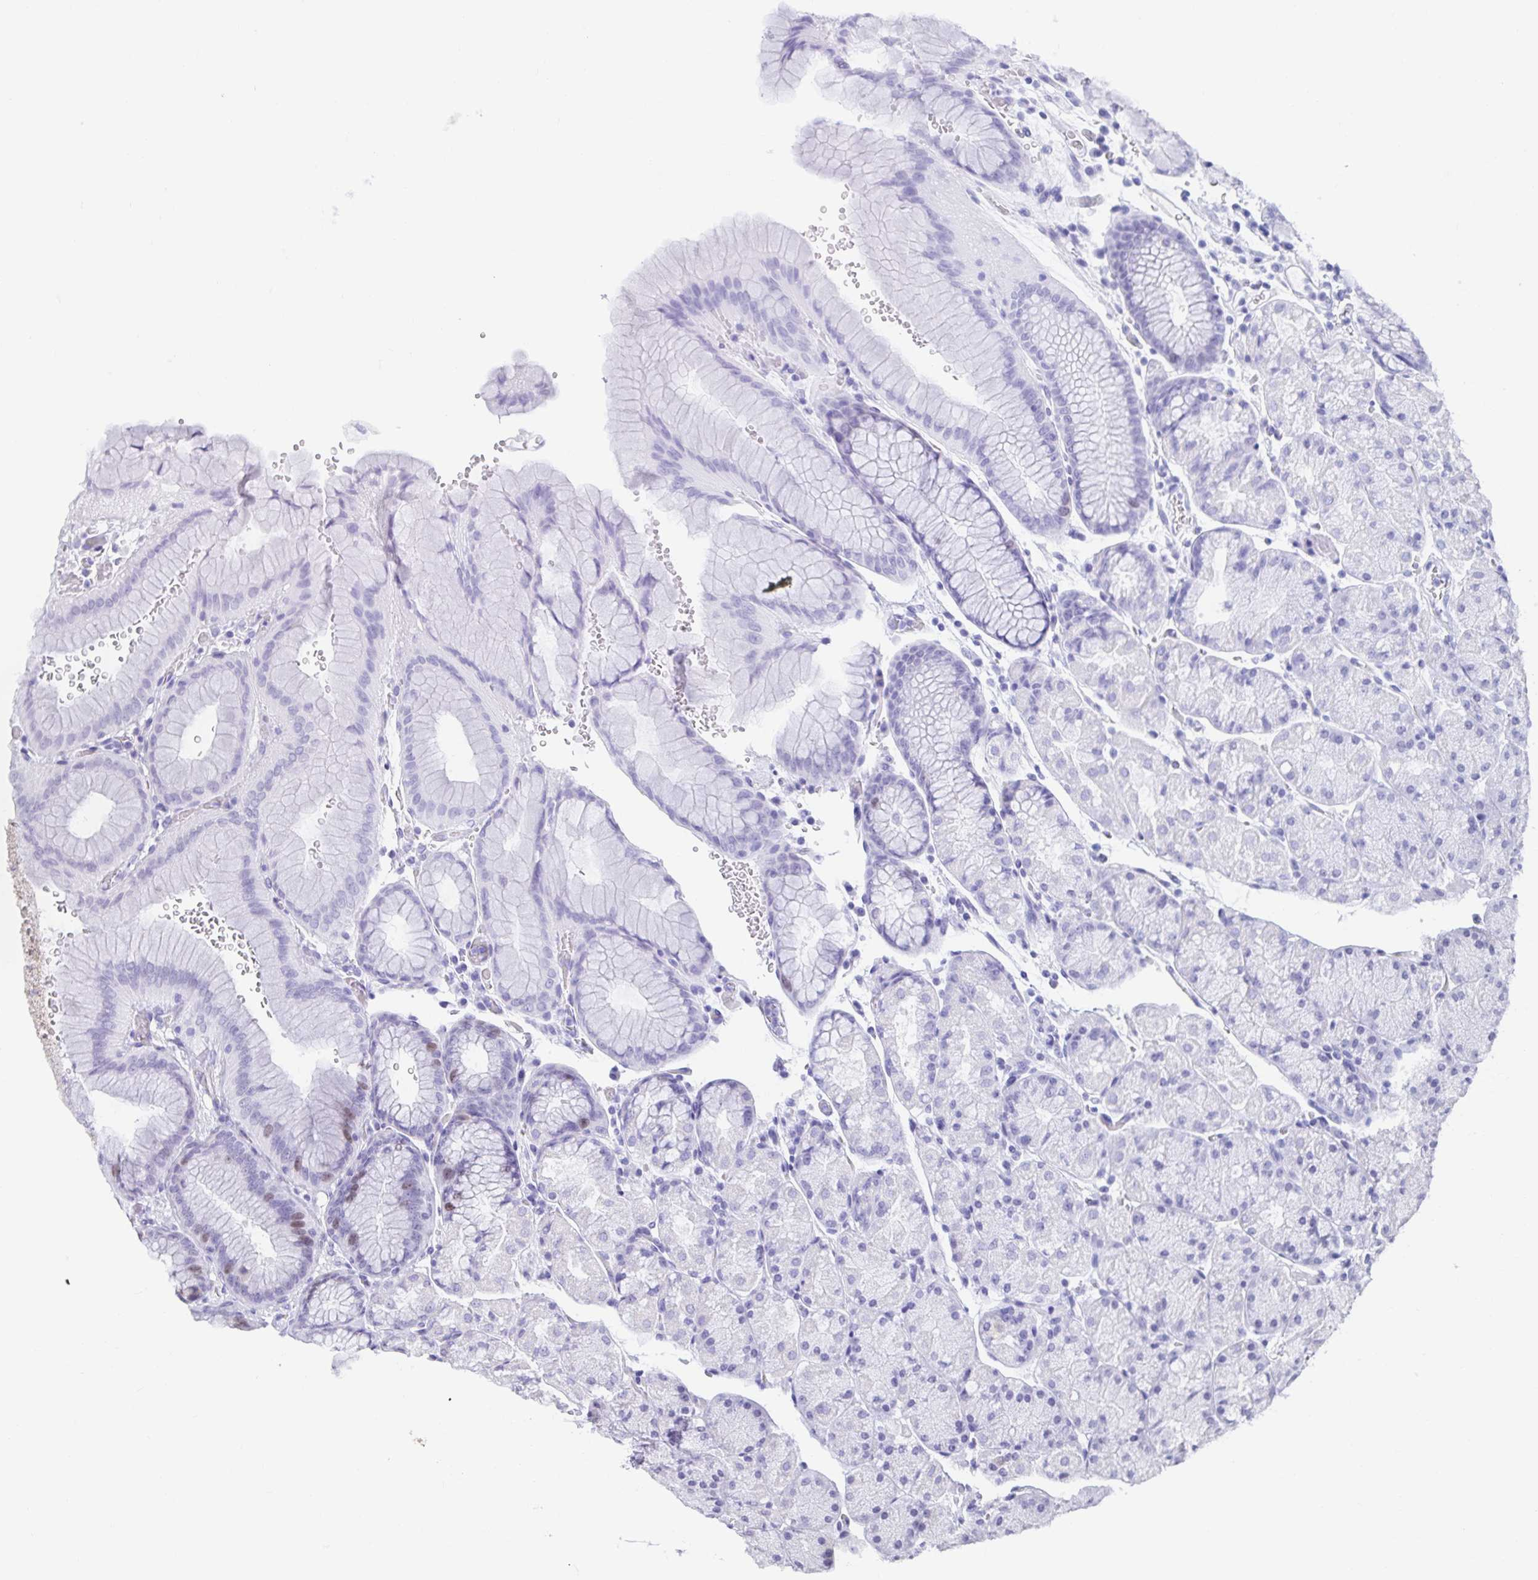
{"staining": {"intensity": "moderate", "quantity": "<25%", "location": "nuclear"}, "tissue": "stomach", "cell_type": "Glandular cells", "image_type": "normal", "snomed": [{"axis": "morphology", "description": "Normal tissue, NOS"}, {"axis": "topography", "description": "Stomach, upper"}, {"axis": "topography", "description": "Stomach"}], "caption": "Moderate nuclear protein expression is seen in about <25% of glandular cells in stomach.", "gene": "ANLN", "patient": {"sex": "male", "age": 76}}